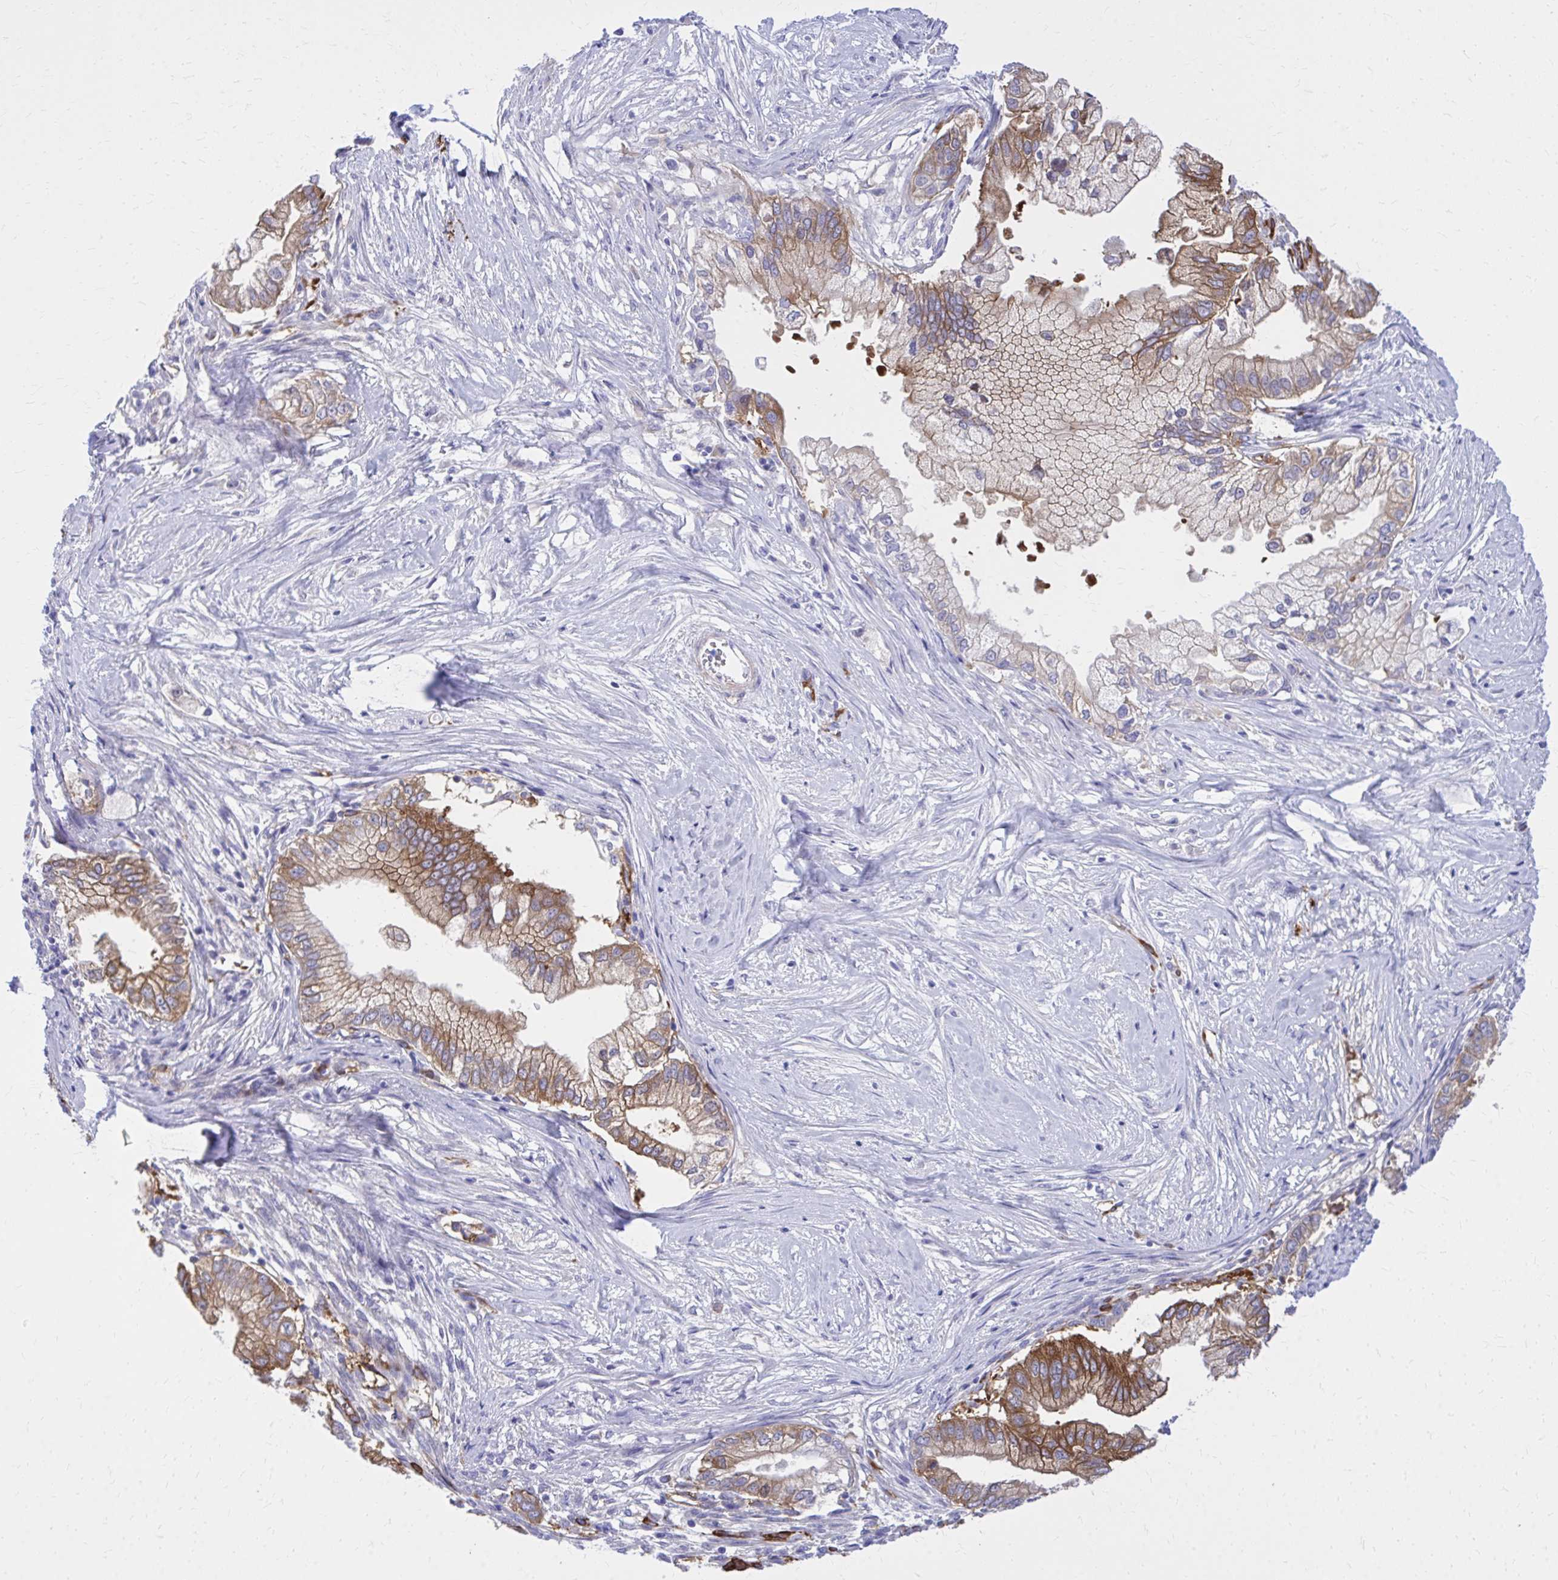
{"staining": {"intensity": "moderate", "quantity": ">75%", "location": "cytoplasmic/membranous"}, "tissue": "pancreatic cancer", "cell_type": "Tumor cells", "image_type": "cancer", "snomed": [{"axis": "morphology", "description": "Adenocarcinoma, NOS"}, {"axis": "topography", "description": "Pancreas"}], "caption": "Moderate cytoplasmic/membranous protein staining is present in about >75% of tumor cells in adenocarcinoma (pancreatic).", "gene": "EPB41L1", "patient": {"sex": "male", "age": 70}}